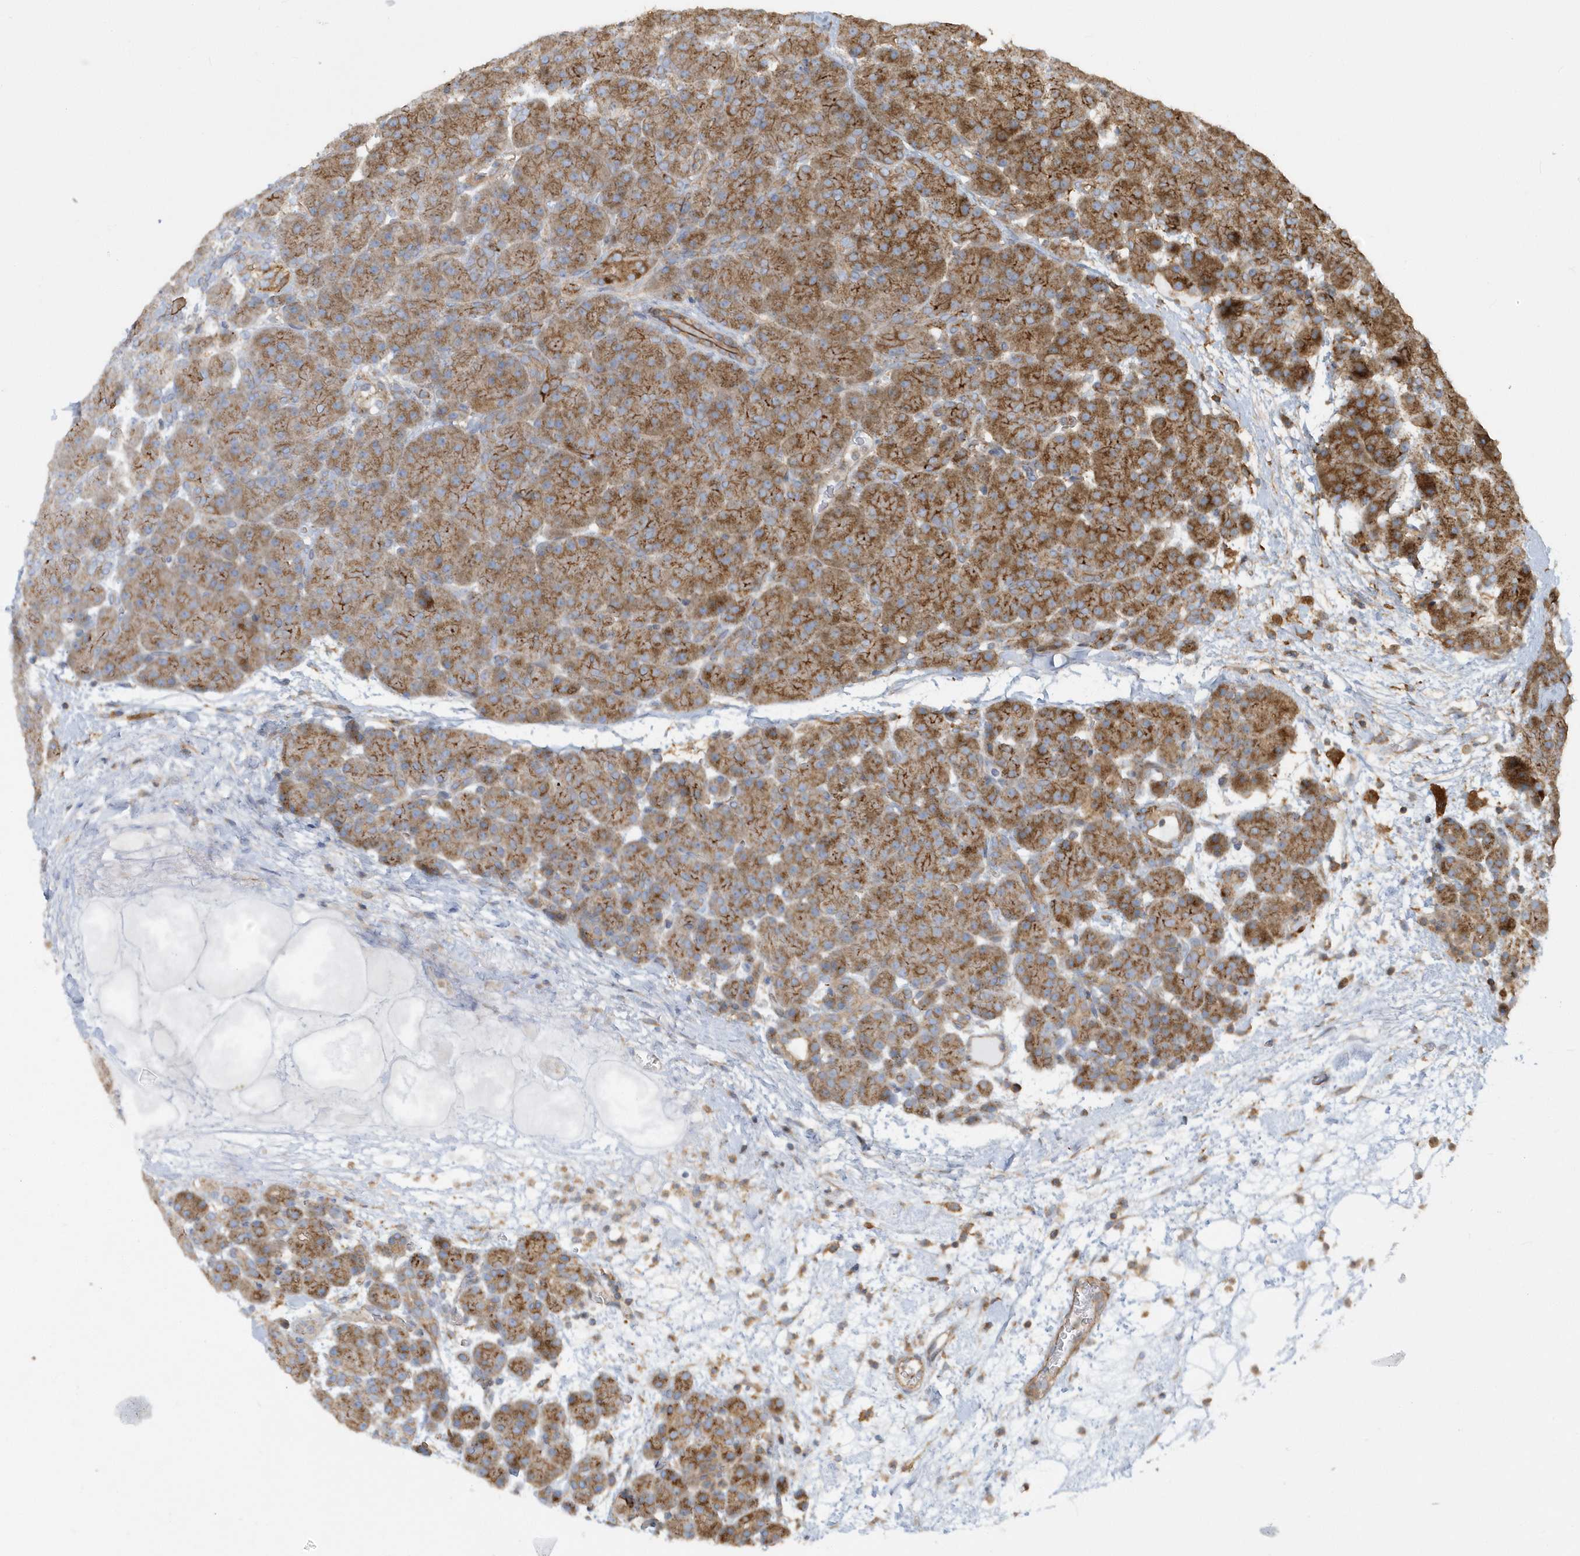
{"staining": {"intensity": "moderate", "quantity": ">75%", "location": "cytoplasmic/membranous"}, "tissue": "pancreas", "cell_type": "Exocrine glandular cells", "image_type": "normal", "snomed": [{"axis": "morphology", "description": "Normal tissue, NOS"}, {"axis": "topography", "description": "Pancreas"}], "caption": "Moderate cytoplasmic/membranous expression is identified in about >75% of exocrine glandular cells in unremarkable pancreas.", "gene": "TRAIP", "patient": {"sex": "male", "age": 66}}